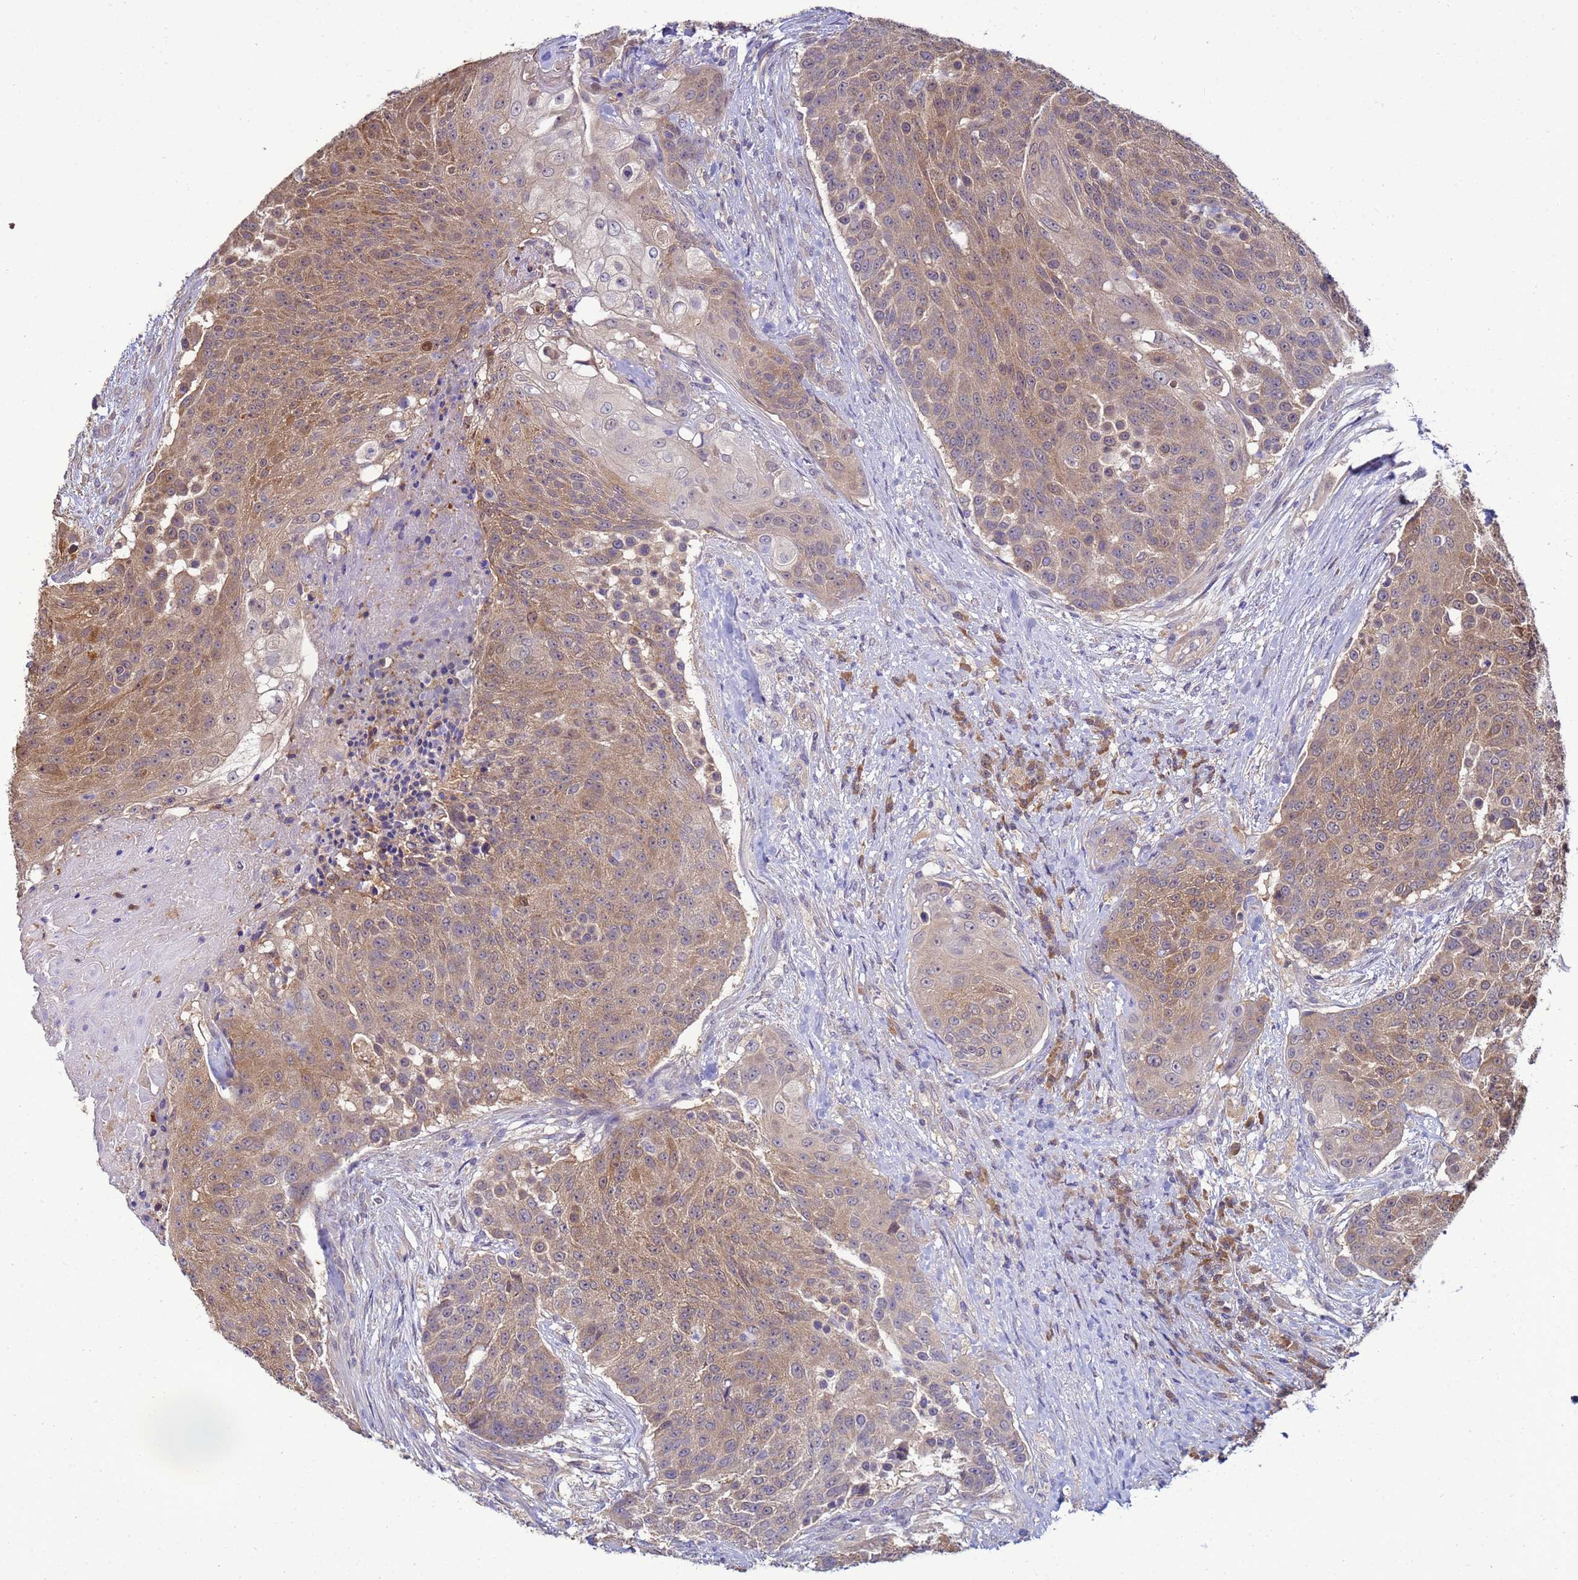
{"staining": {"intensity": "moderate", "quantity": ">75%", "location": "cytoplasmic/membranous"}, "tissue": "urothelial cancer", "cell_type": "Tumor cells", "image_type": "cancer", "snomed": [{"axis": "morphology", "description": "Urothelial carcinoma, High grade"}, {"axis": "topography", "description": "Urinary bladder"}], "caption": "Approximately >75% of tumor cells in high-grade urothelial carcinoma display moderate cytoplasmic/membranous protein staining as visualized by brown immunohistochemical staining.", "gene": "NAXE", "patient": {"sex": "female", "age": 63}}